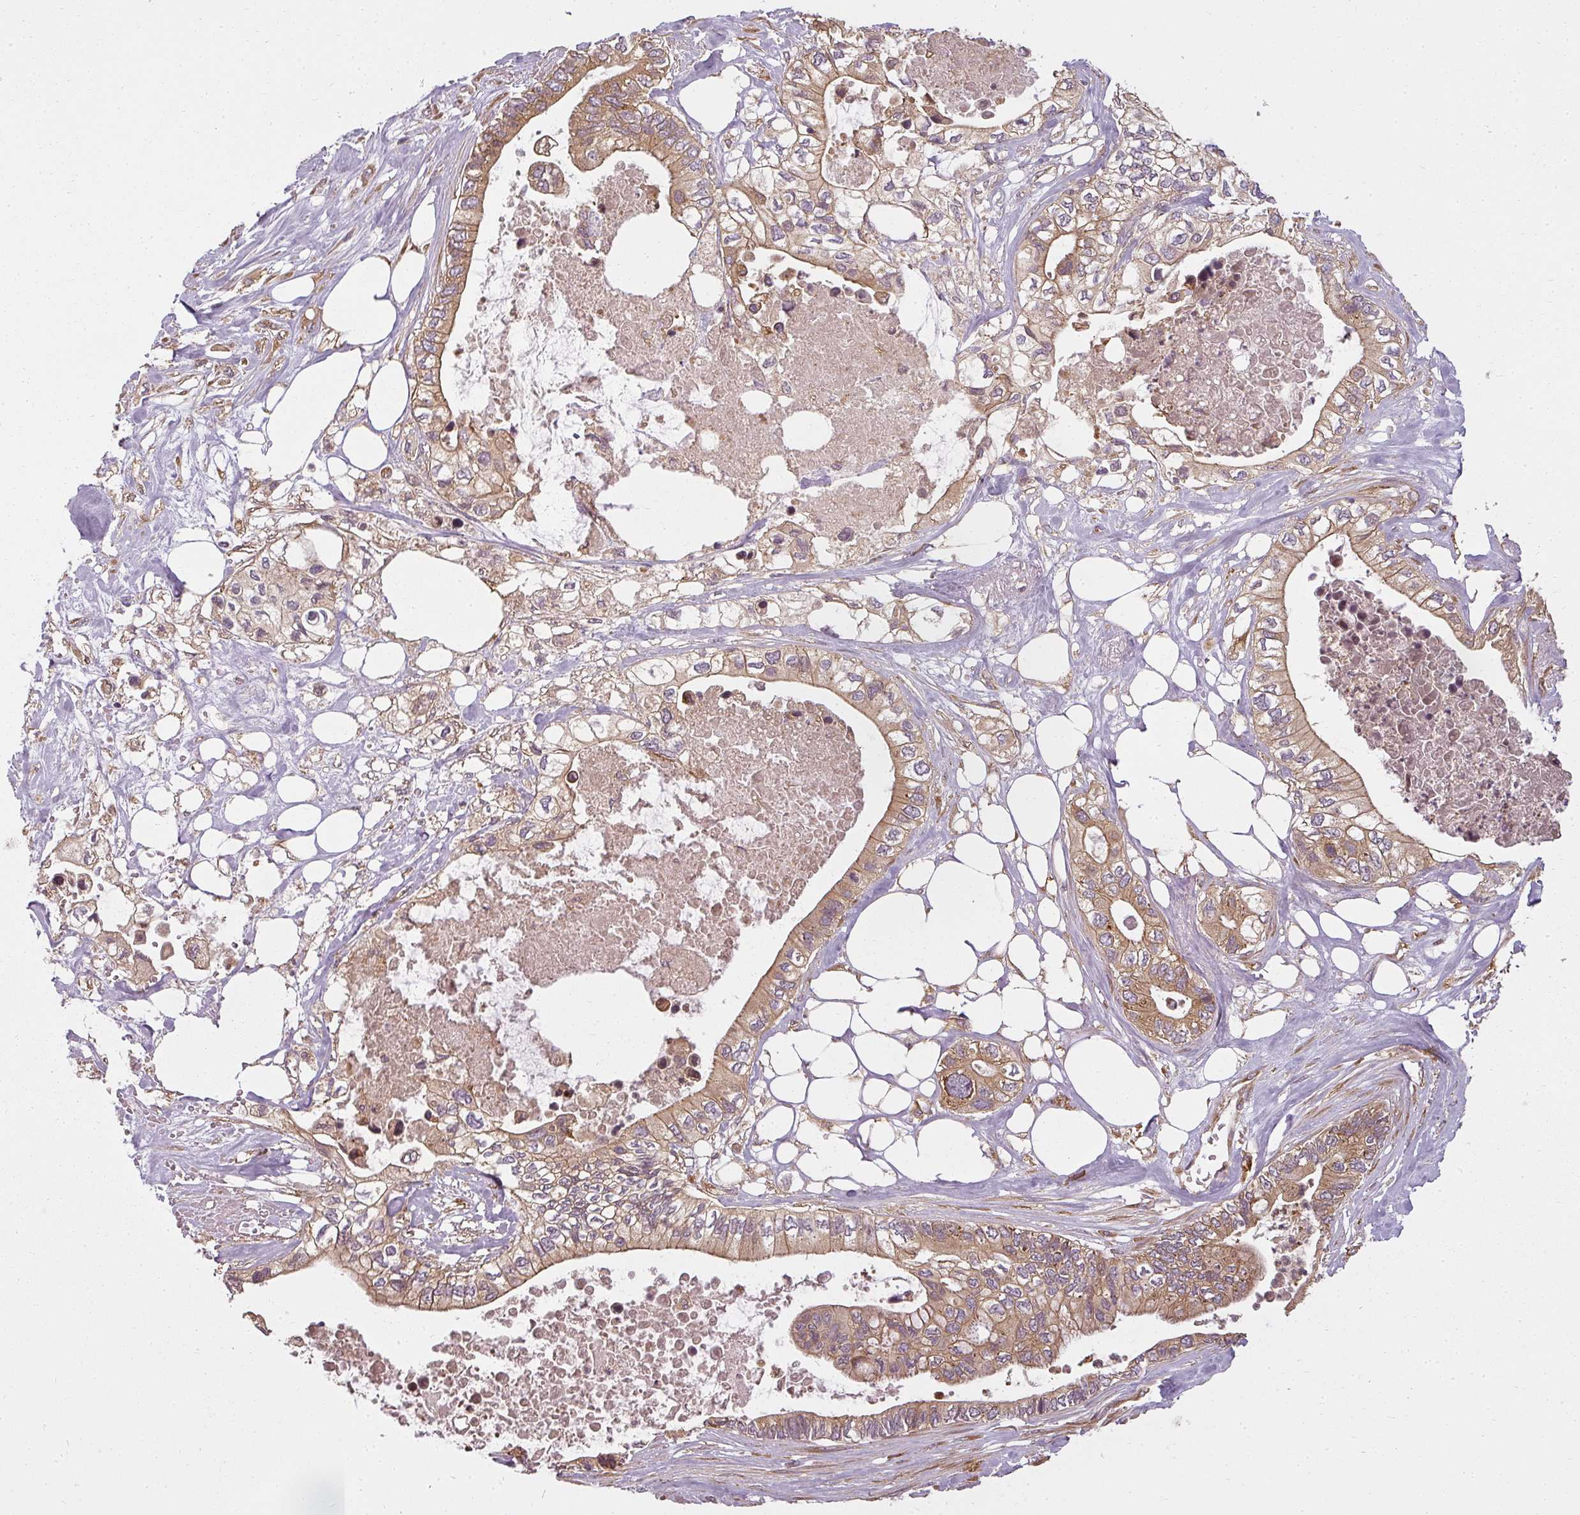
{"staining": {"intensity": "moderate", "quantity": ">75%", "location": "cytoplasmic/membranous"}, "tissue": "pancreatic cancer", "cell_type": "Tumor cells", "image_type": "cancer", "snomed": [{"axis": "morphology", "description": "Adenocarcinoma, NOS"}, {"axis": "topography", "description": "Pancreas"}], "caption": "Immunohistochemistry micrograph of human pancreatic cancer stained for a protein (brown), which exhibits medium levels of moderate cytoplasmic/membranous expression in about >75% of tumor cells.", "gene": "RPL24", "patient": {"sex": "female", "age": 63}}